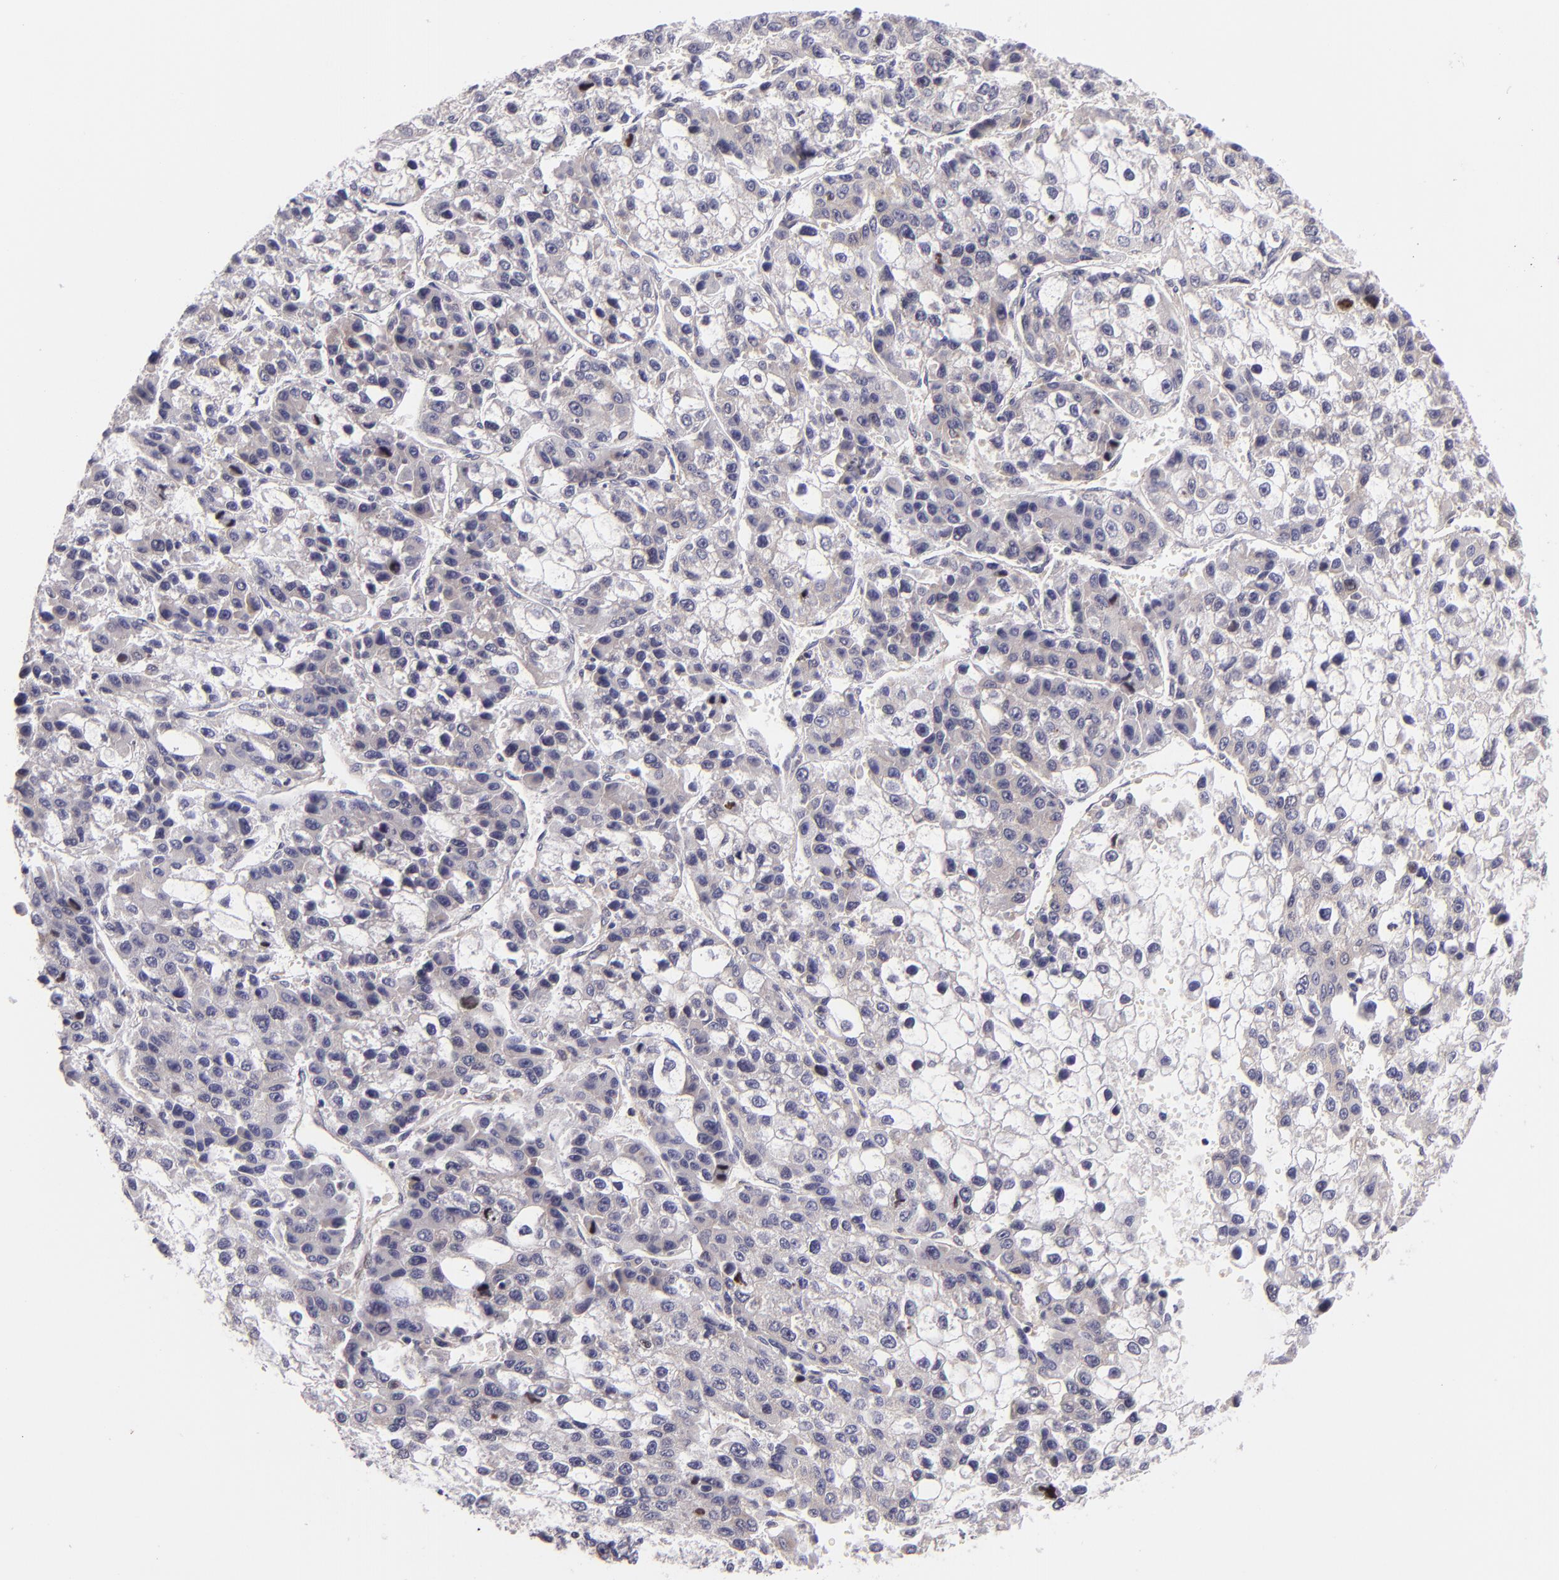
{"staining": {"intensity": "negative", "quantity": "none", "location": "none"}, "tissue": "liver cancer", "cell_type": "Tumor cells", "image_type": "cancer", "snomed": [{"axis": "morphology", "description": "Carcinoma, Hepatocellular, NOS"}, {"axis": "topography", "description": "Liver"}], "caption": "This is a image of immunohistochemistry staining of liver hepatocellular carcinoma, which shows no positivity in tumor cells.", "gene": "UPF3B", "patient": {"sex": "female", "age": 66}}